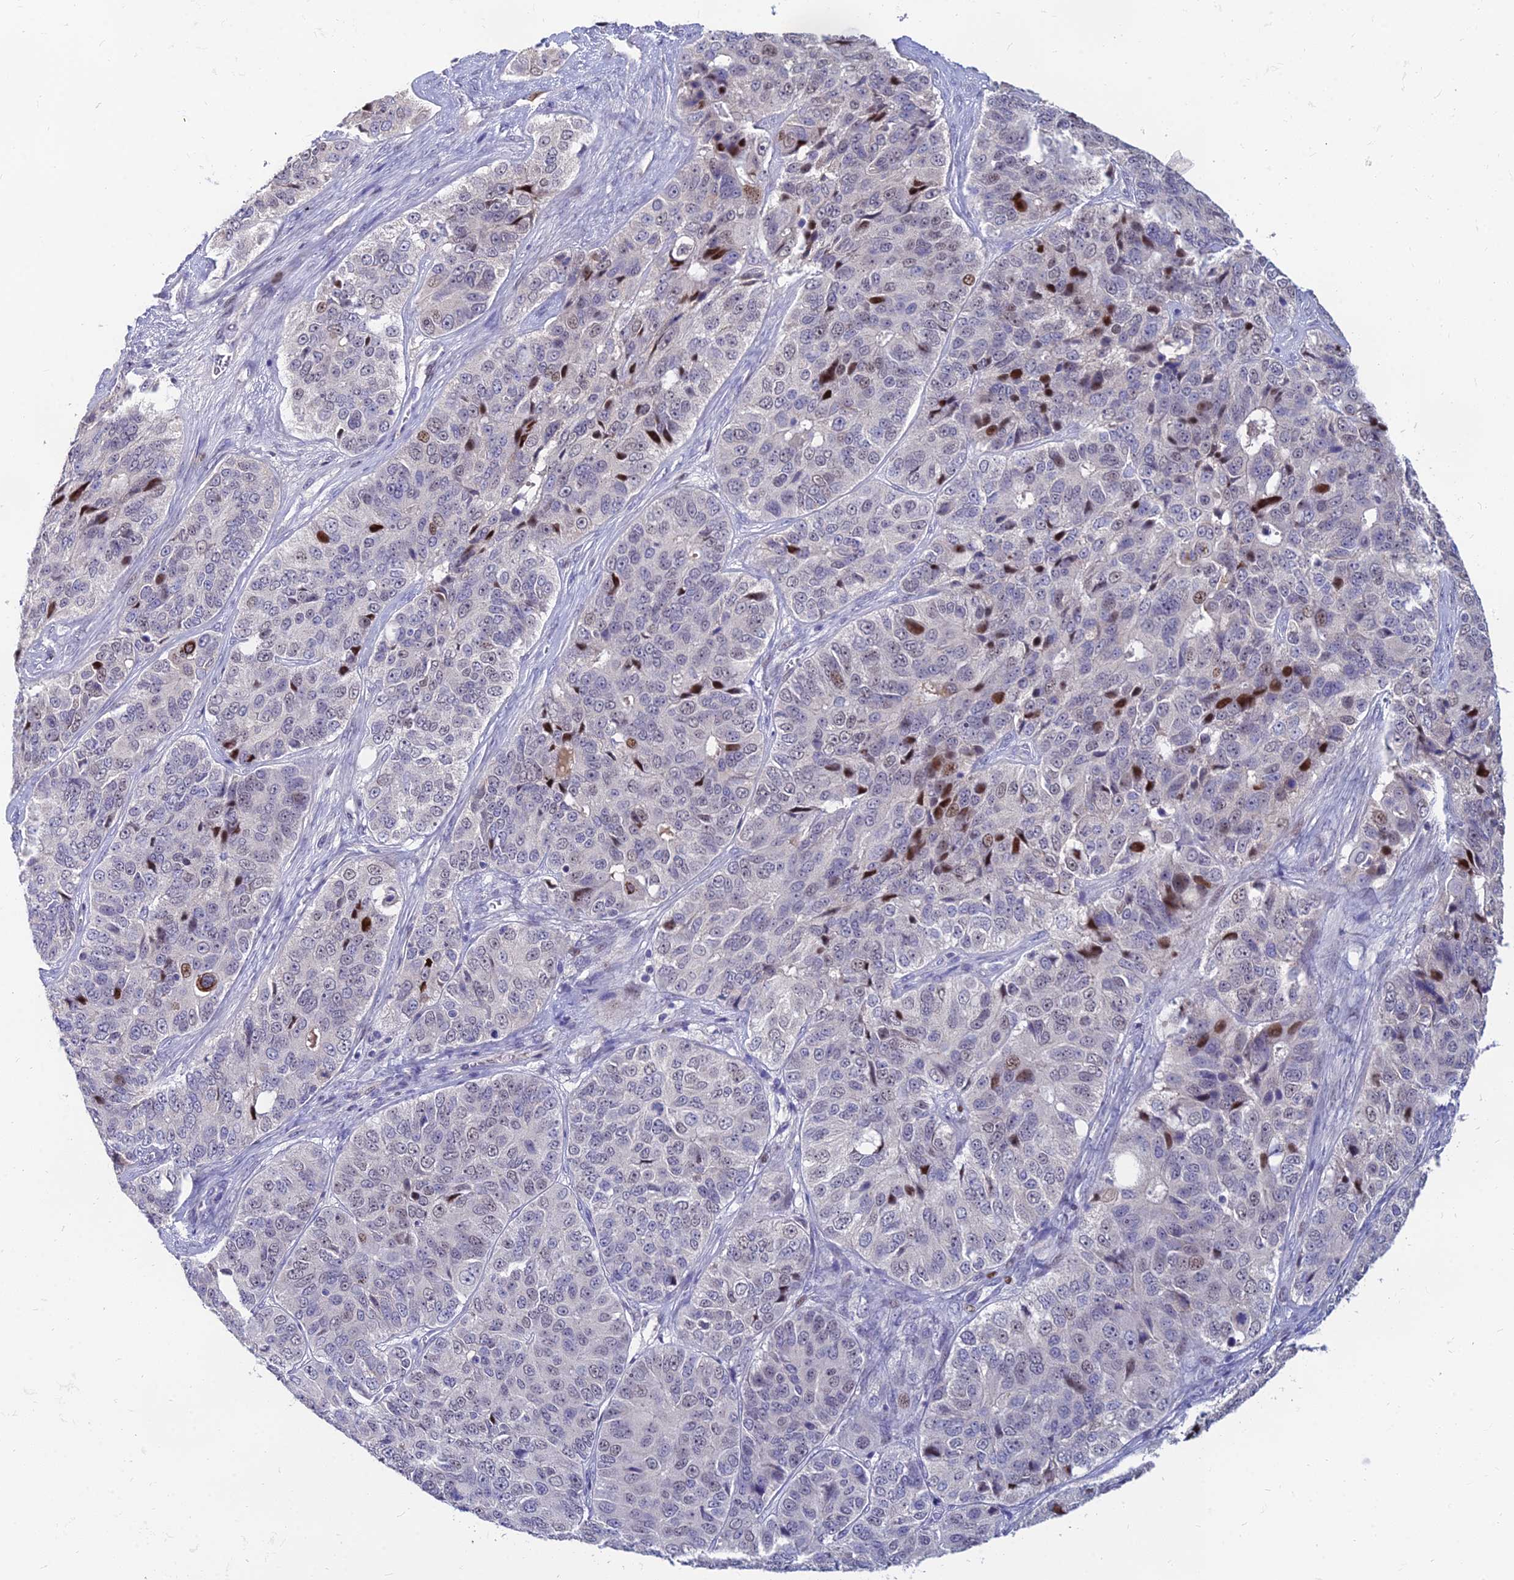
{"staining": {"intensity": "moderate", "quantity": "<25%", "location": "nuclear"}, "tissue": "ovarian cancer", "cell_type": "Tumor cells", "image_type": "cancer", "snomed": [{"axis": "morphology", "description": "Carcinoma, endometroid"}, {"axis": "topography", "description": "Ovary"}], "caption": "Ovarian endometroid carcinoma stained for a protein (brown) demonstrates moderate nuclear positive expression in approximately <25% of tumor cells.", "gene": "GOLGA6D", "patient": {"sex": "female", "age": 51}}